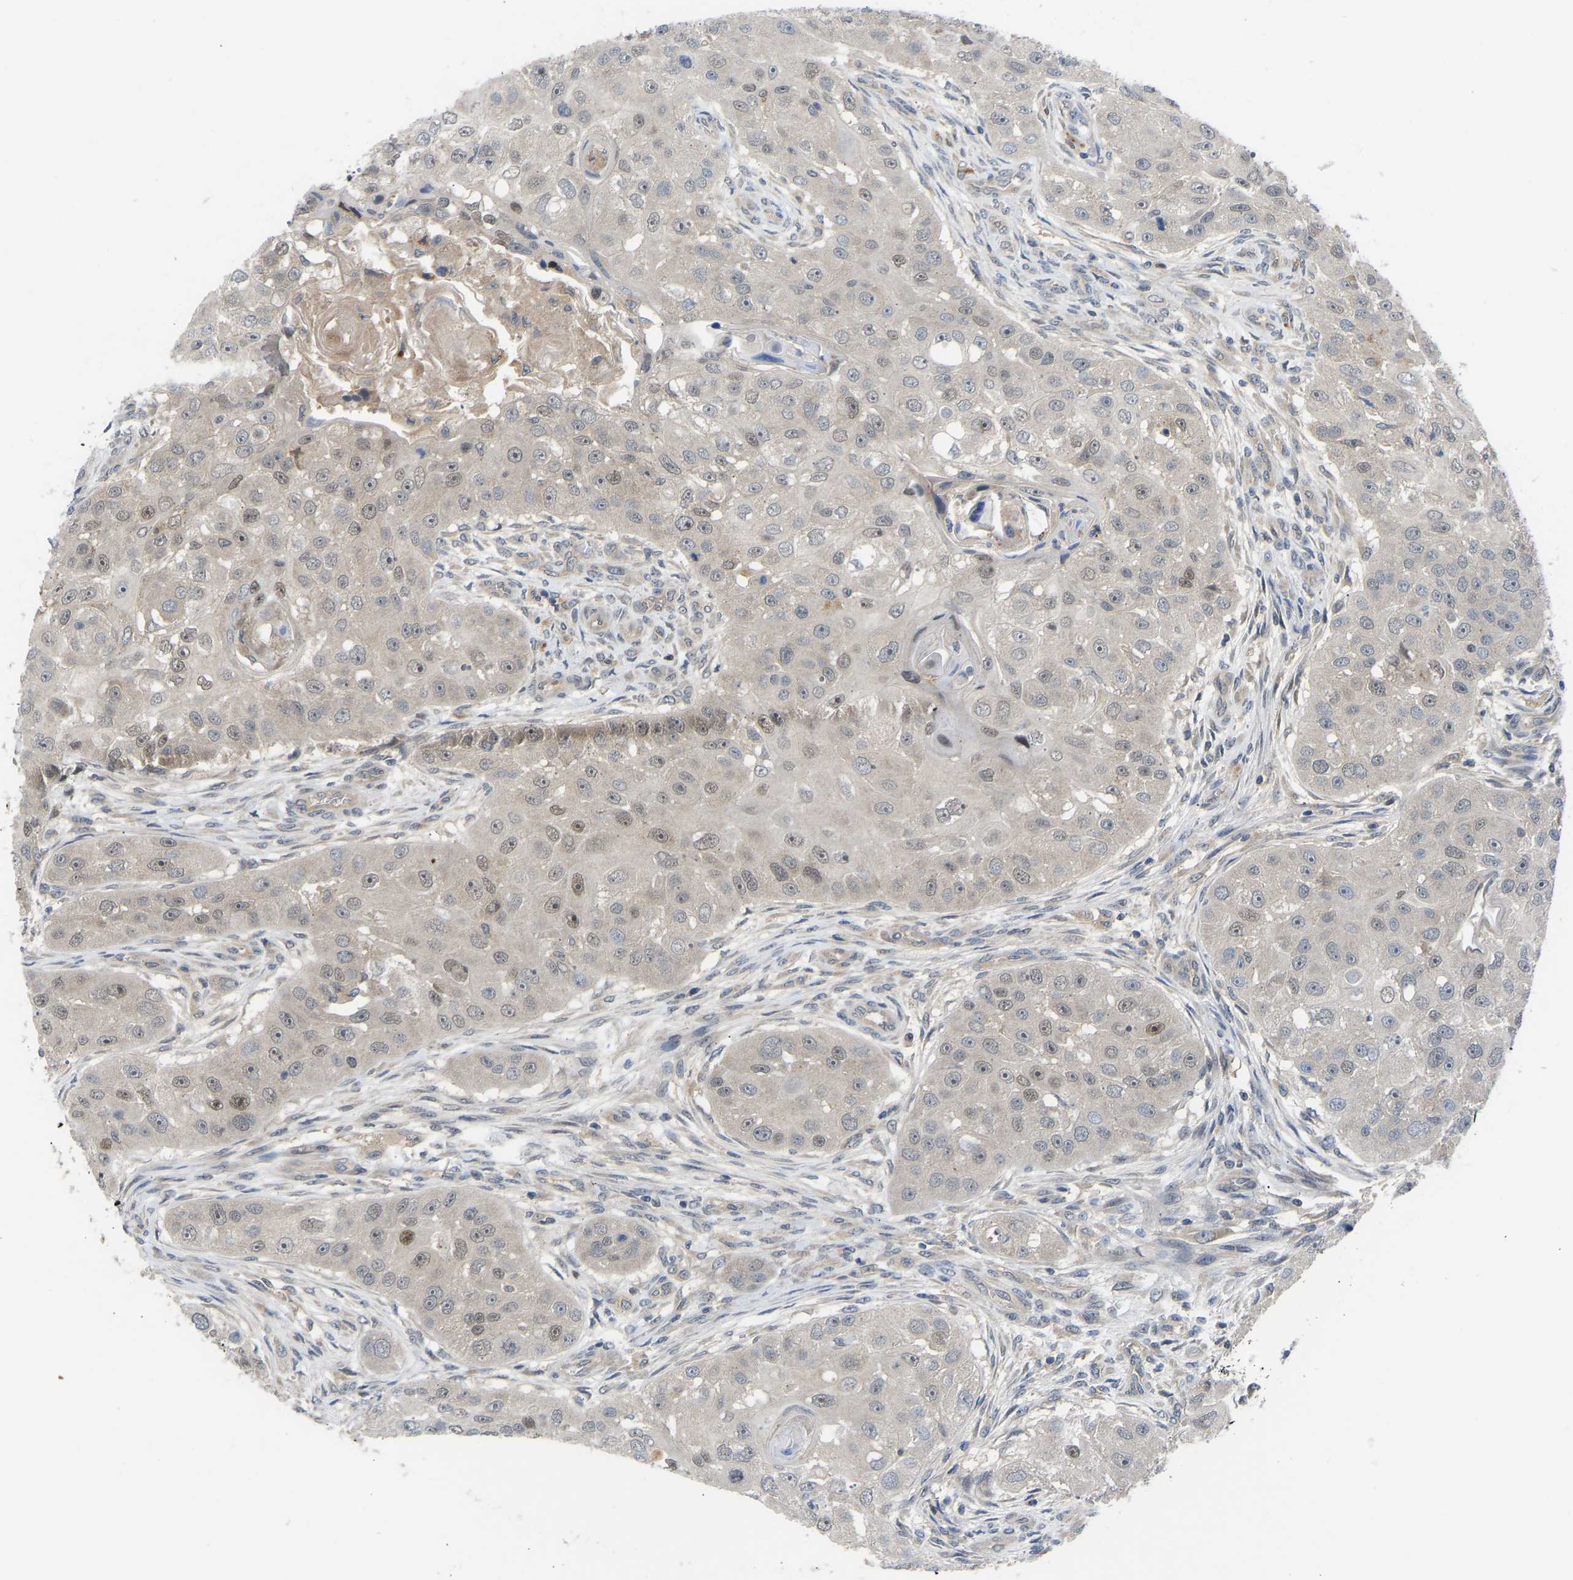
{"staining": {"intensity": "weak", "quantity": "<25%", "location": "nuclear"}, "tissue": "head and neck cancer", "cell_type": "Tumor cells", "image_type": "cancer", "snomed": [{"axis": "morphology", "description": "Normal tissue, NOS"}, {"axis": "morphology", "description": "Squamous cell carcinoma, NOS"}, {"axis": "topography", "description": "Skeletal muscle"}, {"axis": "topography", "description": "Head-Neck"}], "caption": "Immunohistochemical staining of human head and neck squamous cell carcinoma exhibits no significant expression in tumor cells. (Brightfield microscopy of DAB (3,3'-diaminobenzidine) IHC at high magnification).", "gene": "ZNF251", "patient": {"sex": "male", "age": 51}}